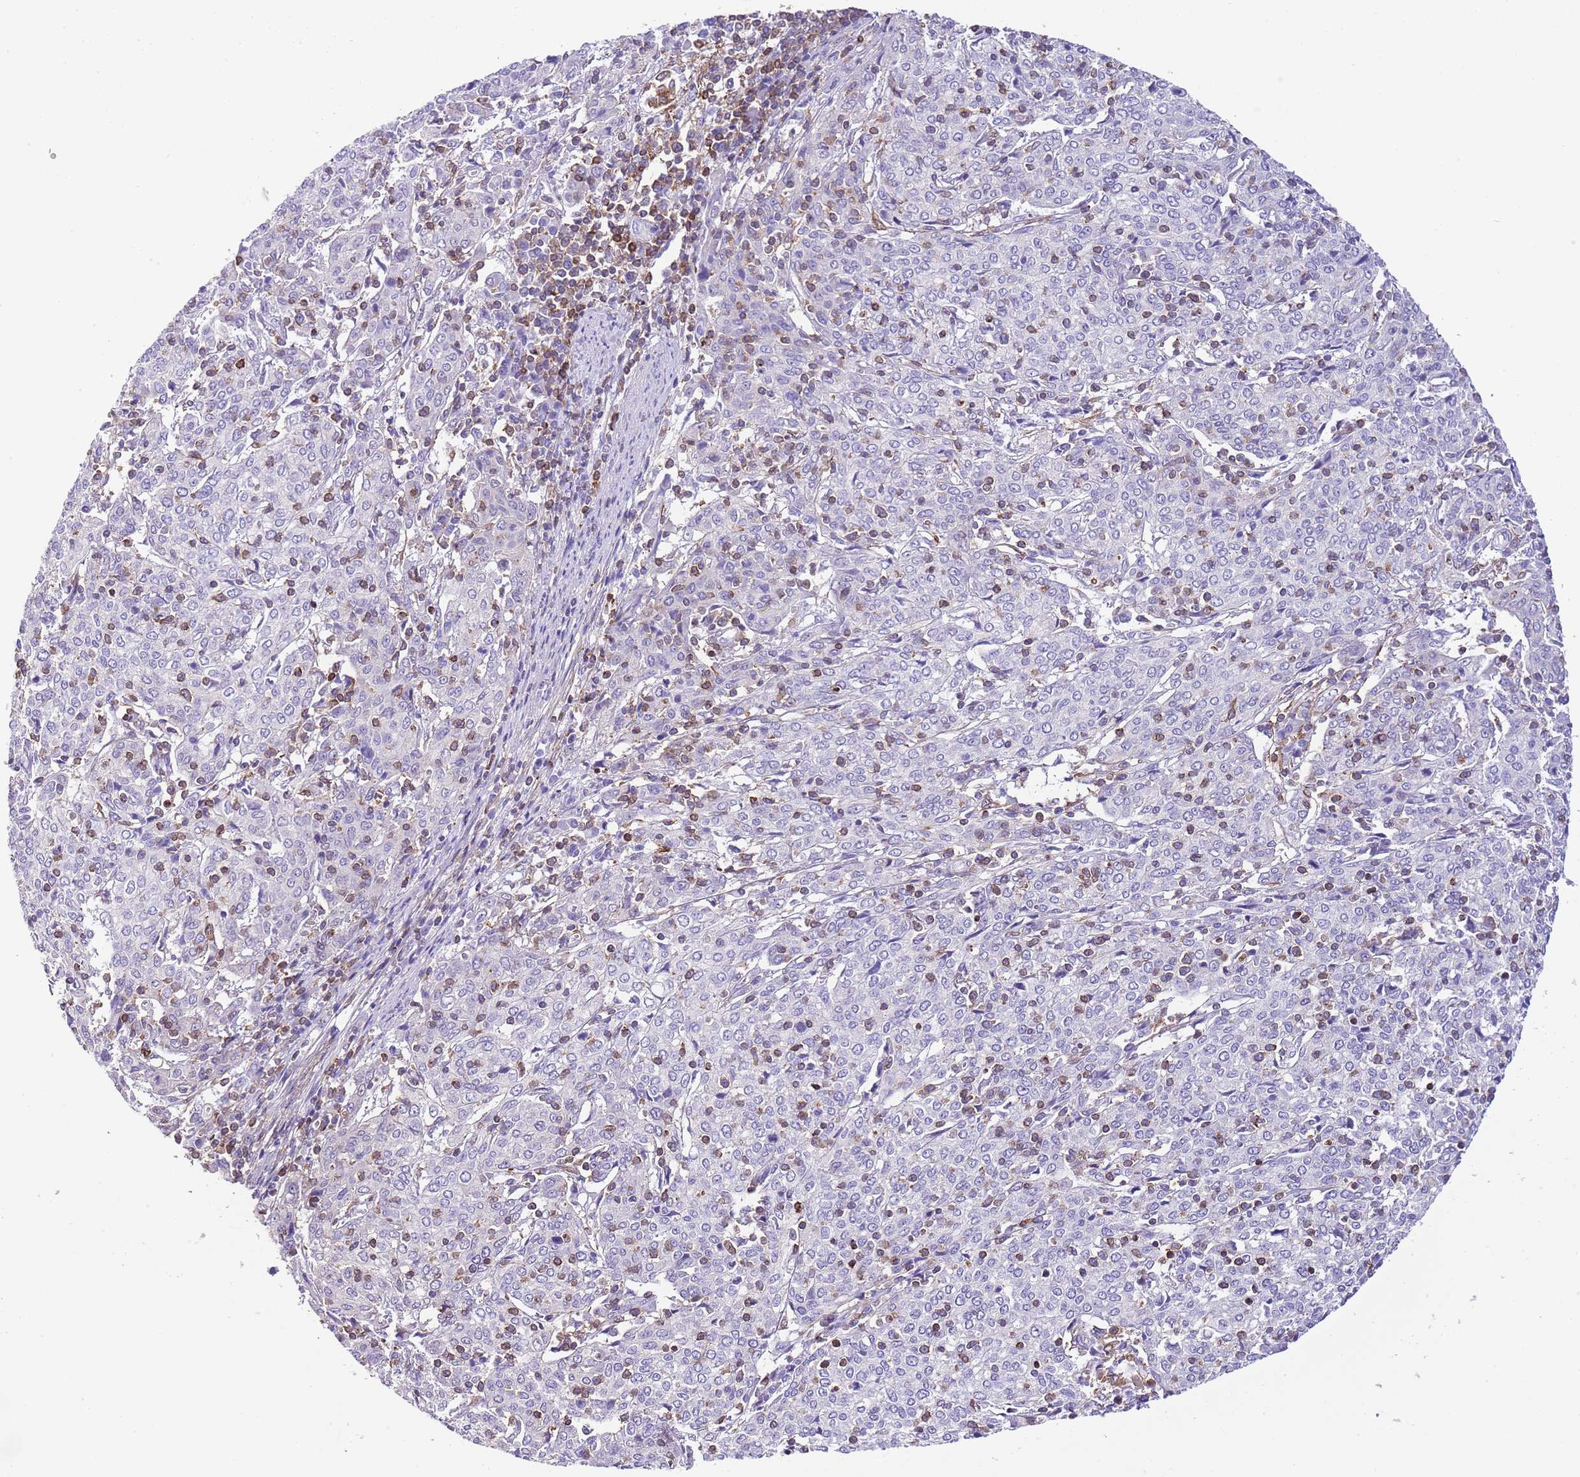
{"staining": {"intensity": "negative", "quantity": "none", "location": "none"}, "tissue": "cervical cancer", "cell_type": "Tumor cells", "image_type": "cancer", "snomed": [{"axis": "morphology", "description": "Squamous cell carcinoma, NOS"}, {"axis": "topography", "description": "Cervix"}], "caption": "Tumor cells show no significant expression in cervical cancer. (Immunohistochemistry, brightfield microscopy, high magnification).", "gene": "CNN2", "patient": {"sex": "female", "age": 67}}